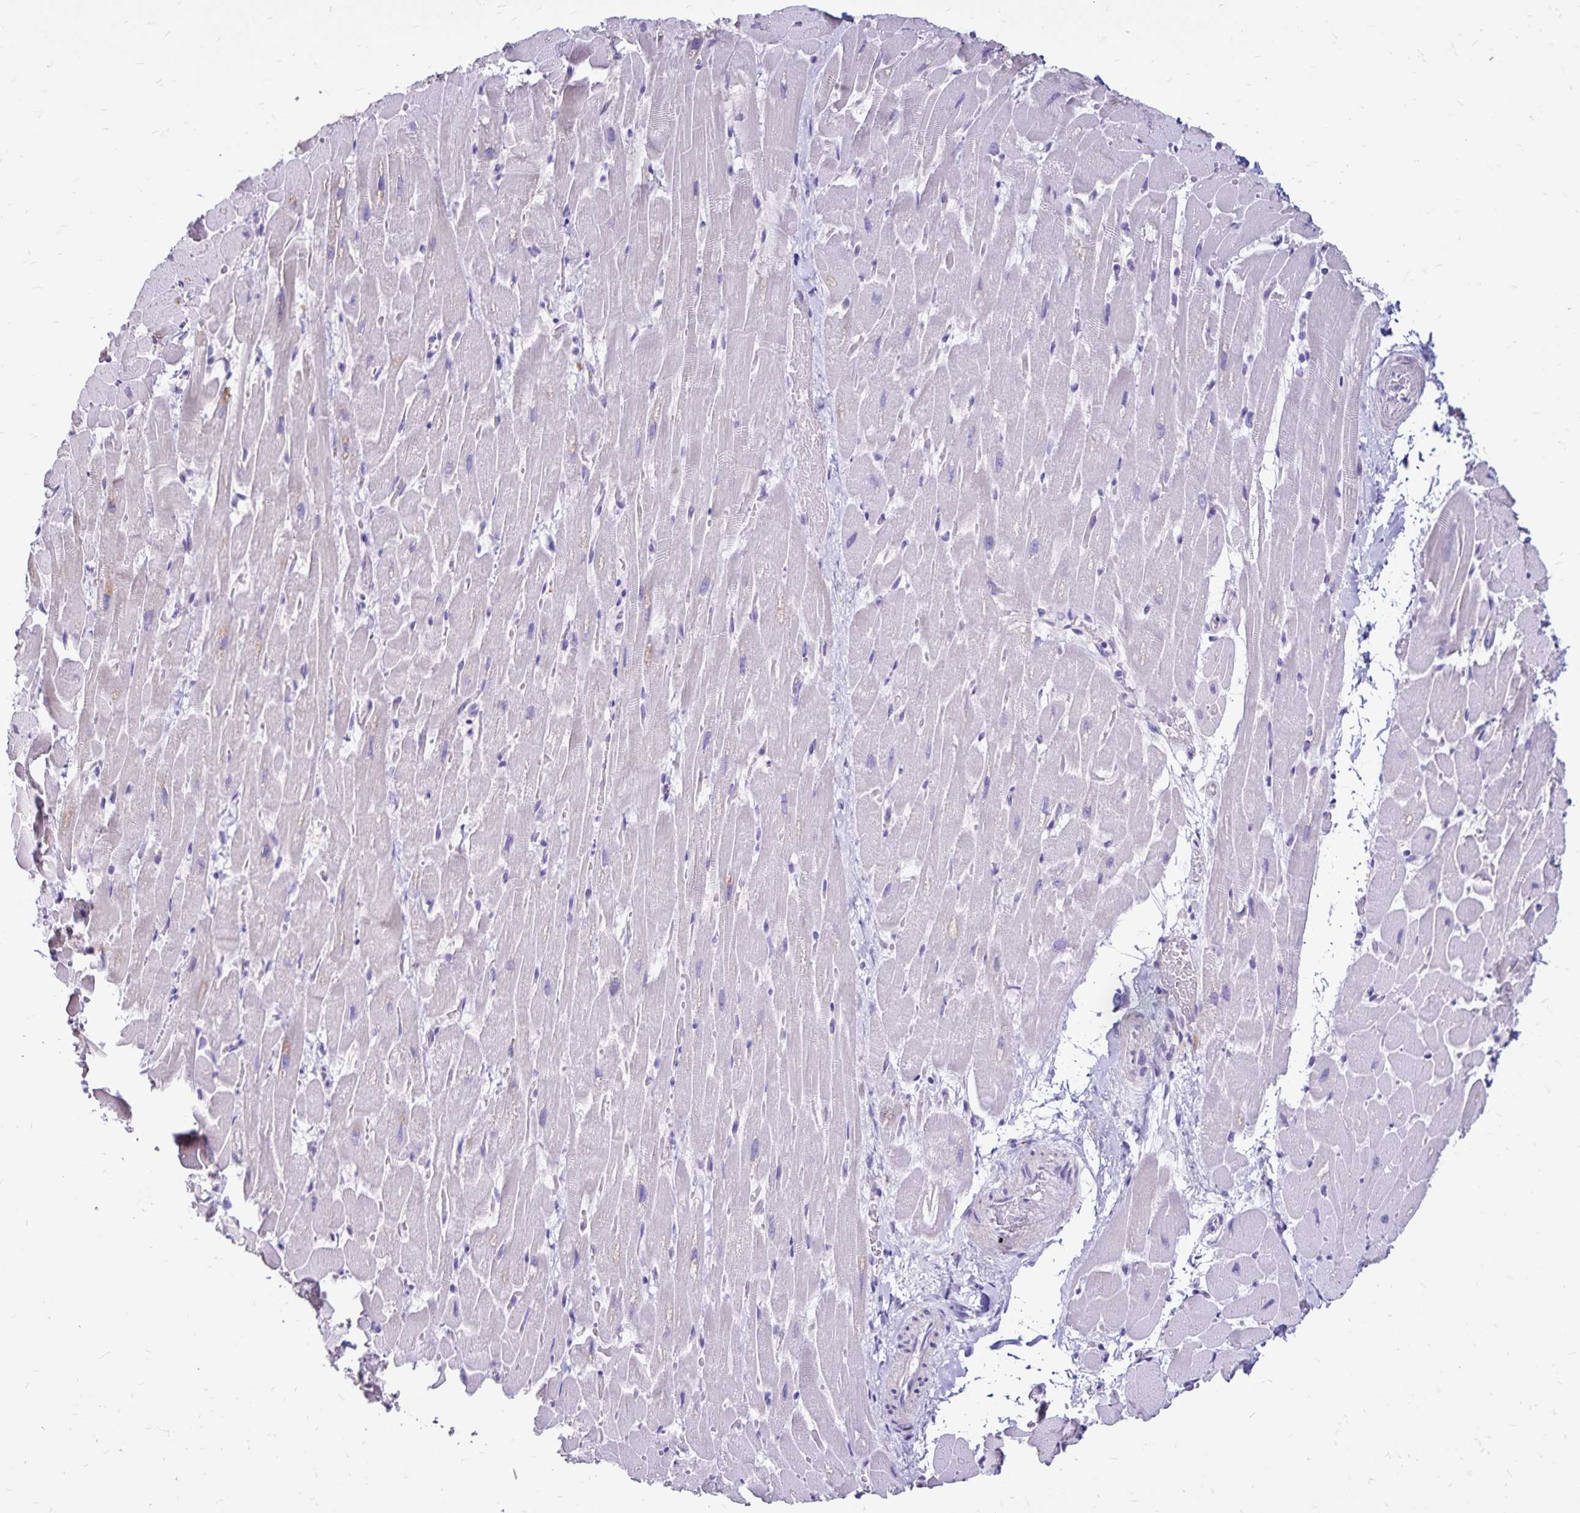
{"staining": {"intensity": "negative", "quantity": "none", "location": "none"}, "tissue": "heart muscle", "cell_type": "Cardiomyocytes", "image_type": "normal", "snomed": [{"axis": "morphology", "description": "Normal tissue, NOS"}, {"axis": "topography", "description": "Heart"}], "caption": "Immunohistochemistry of benign human heart muscle shows no staining in cardiomyocytes.", "gene": "EVPL", "patient": {"sex": "male", "age": 37}}